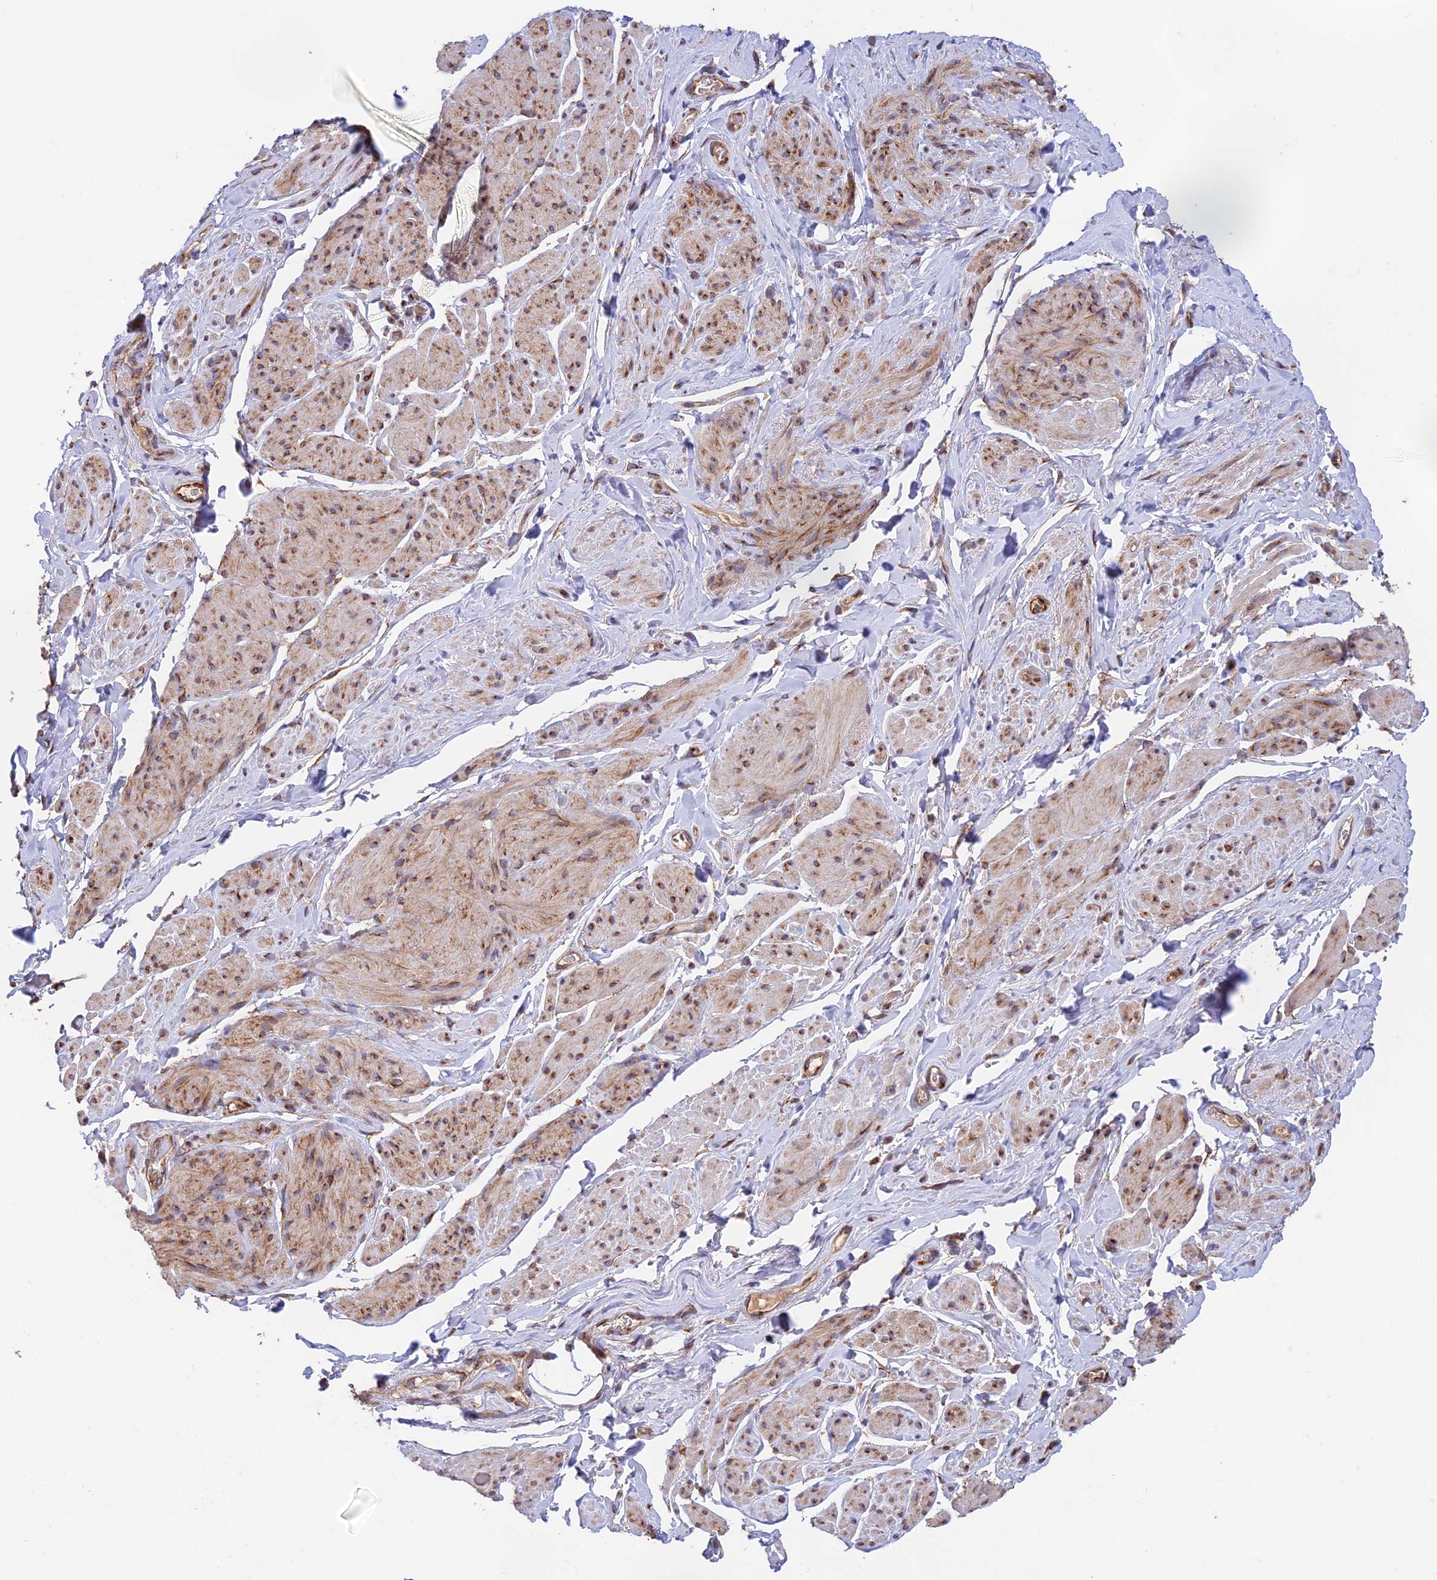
{"staining": {"intensity": "moderate", "quantity": "25%-75%", "location": "cytoplasmic/membranous,nuclear"}, "tissue": "smooth muscle", "cell_type": "Smooth muscle cells", "image_type": "normal", "snomed": [{"axis": "morphology", "description": "Normal tissue, NOS"}, {"axis": "topography", "description": "Smooth muscle"}, {"axis": "topography", "description": "Peripheral nerve tissue"}], "caption": "Immunohistochemistry (IHC) (DAB) staining of benign smooth muscle displays moderate cytoplasmic/membranous,nuclear protein staining in about 25%-75% of smooth muscle cells.", "gene": "EMC3", "patient": {"sex": "male", "age": 69}}